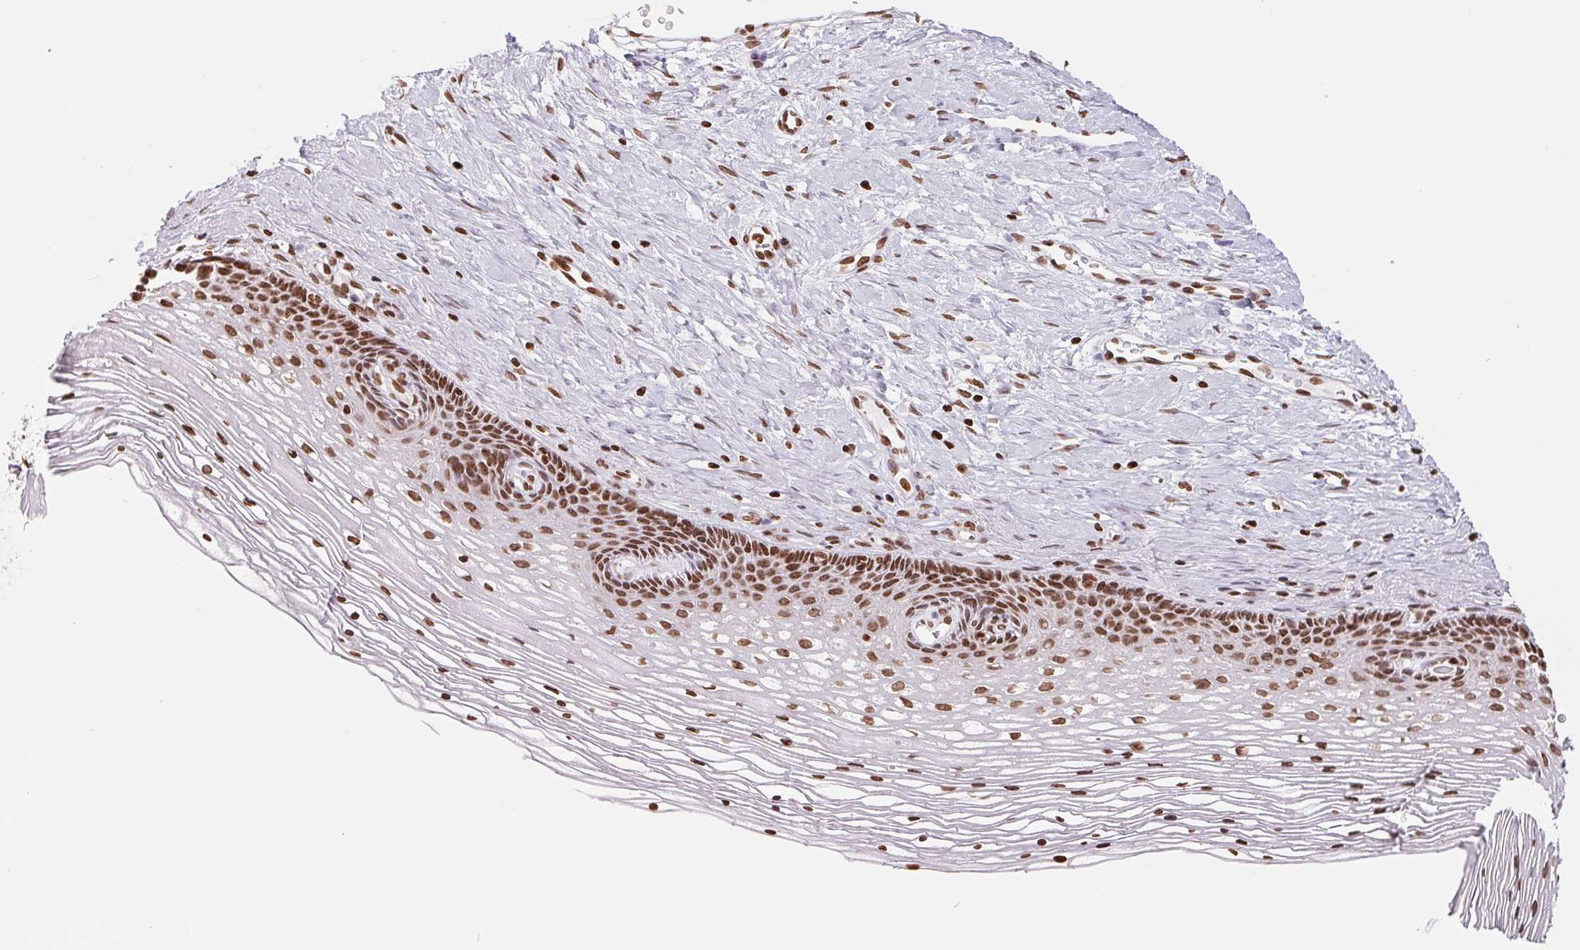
{"staining": {"intensity": "strong", "quantity": ">75%", "location": "nuclear"}, "tissue": "cervix", "cell_type": "Glandular cells", "image_type": "normal", "snomed": [{"axis": "morphology", "description": "Normal tissue, NOS"}, {"axis": "topography", "description": "Cervix"}], "caption": "Protein expression analysis of benign human cervix reveals strong nuclear expression in approximately >75% of glandular cells.", "gene": "SMIM12", "patient": {"sex": "female", "age": 34}}